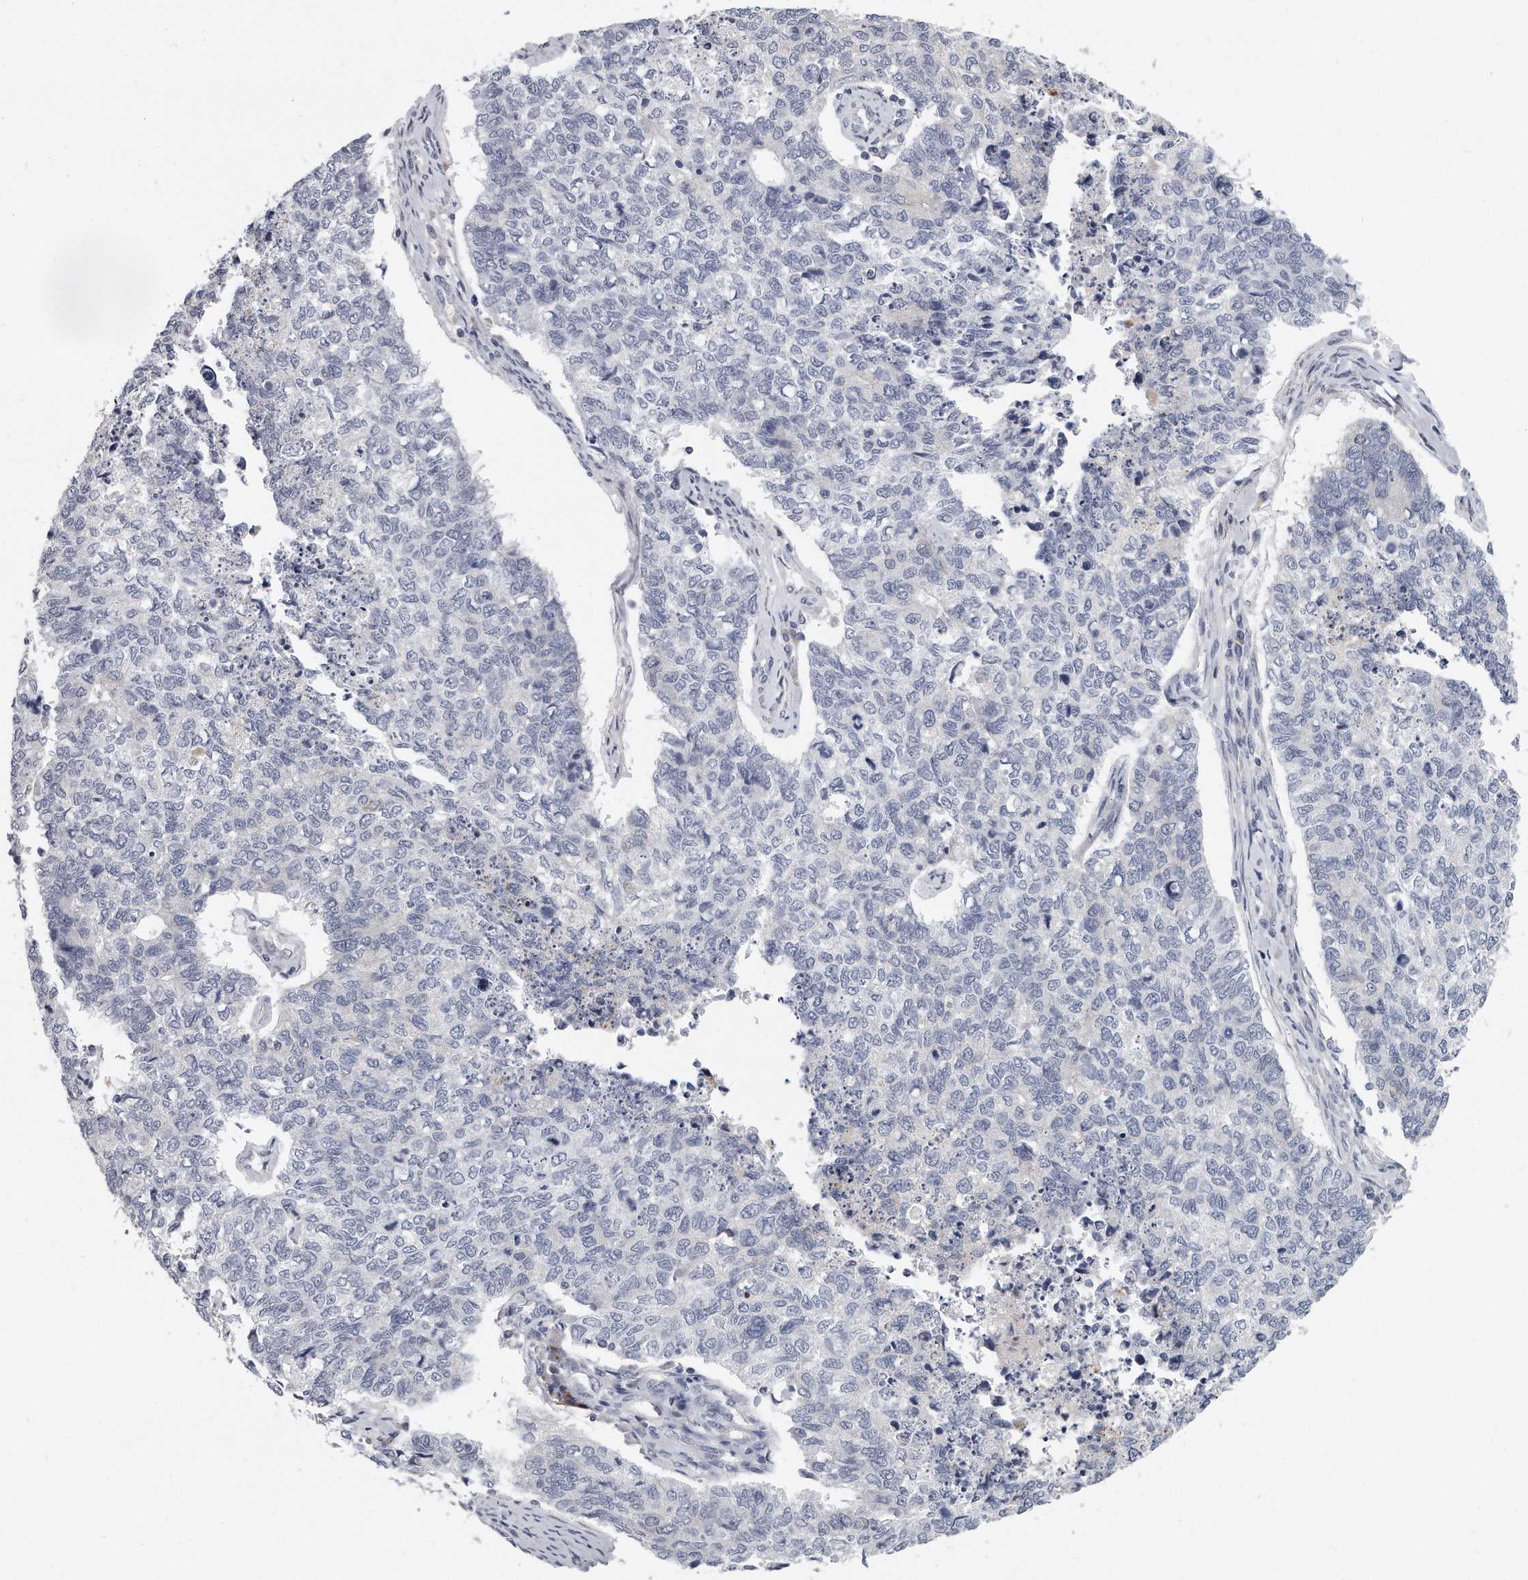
{"staining": {"intensity": "negative", "quantity": "none", "location": "none"}, "tissue": "cervical cancer", "cell_type": "Tumor cells", "image_type": "cancer", "snomed": [{"axis": "morphology", "description": "Squamous cell carcinoma, NOS"}, {"axis": "topography", "description": "Cervix"}], "caption": "High magnification brightfield microscopy of cervical cancer (squamous cell carcinoma) stained with DAB (brown) and counterstained with hematoxylin (blue): tumor cells show no significant expression. The staining is performed using DAB (3,3'-diaminobenzidine) brown chromogen with nuclei counter-stained in using hematoxylin.", "gene": "PLEKHA6", "patient": {"sex": "female", "age": 63}}